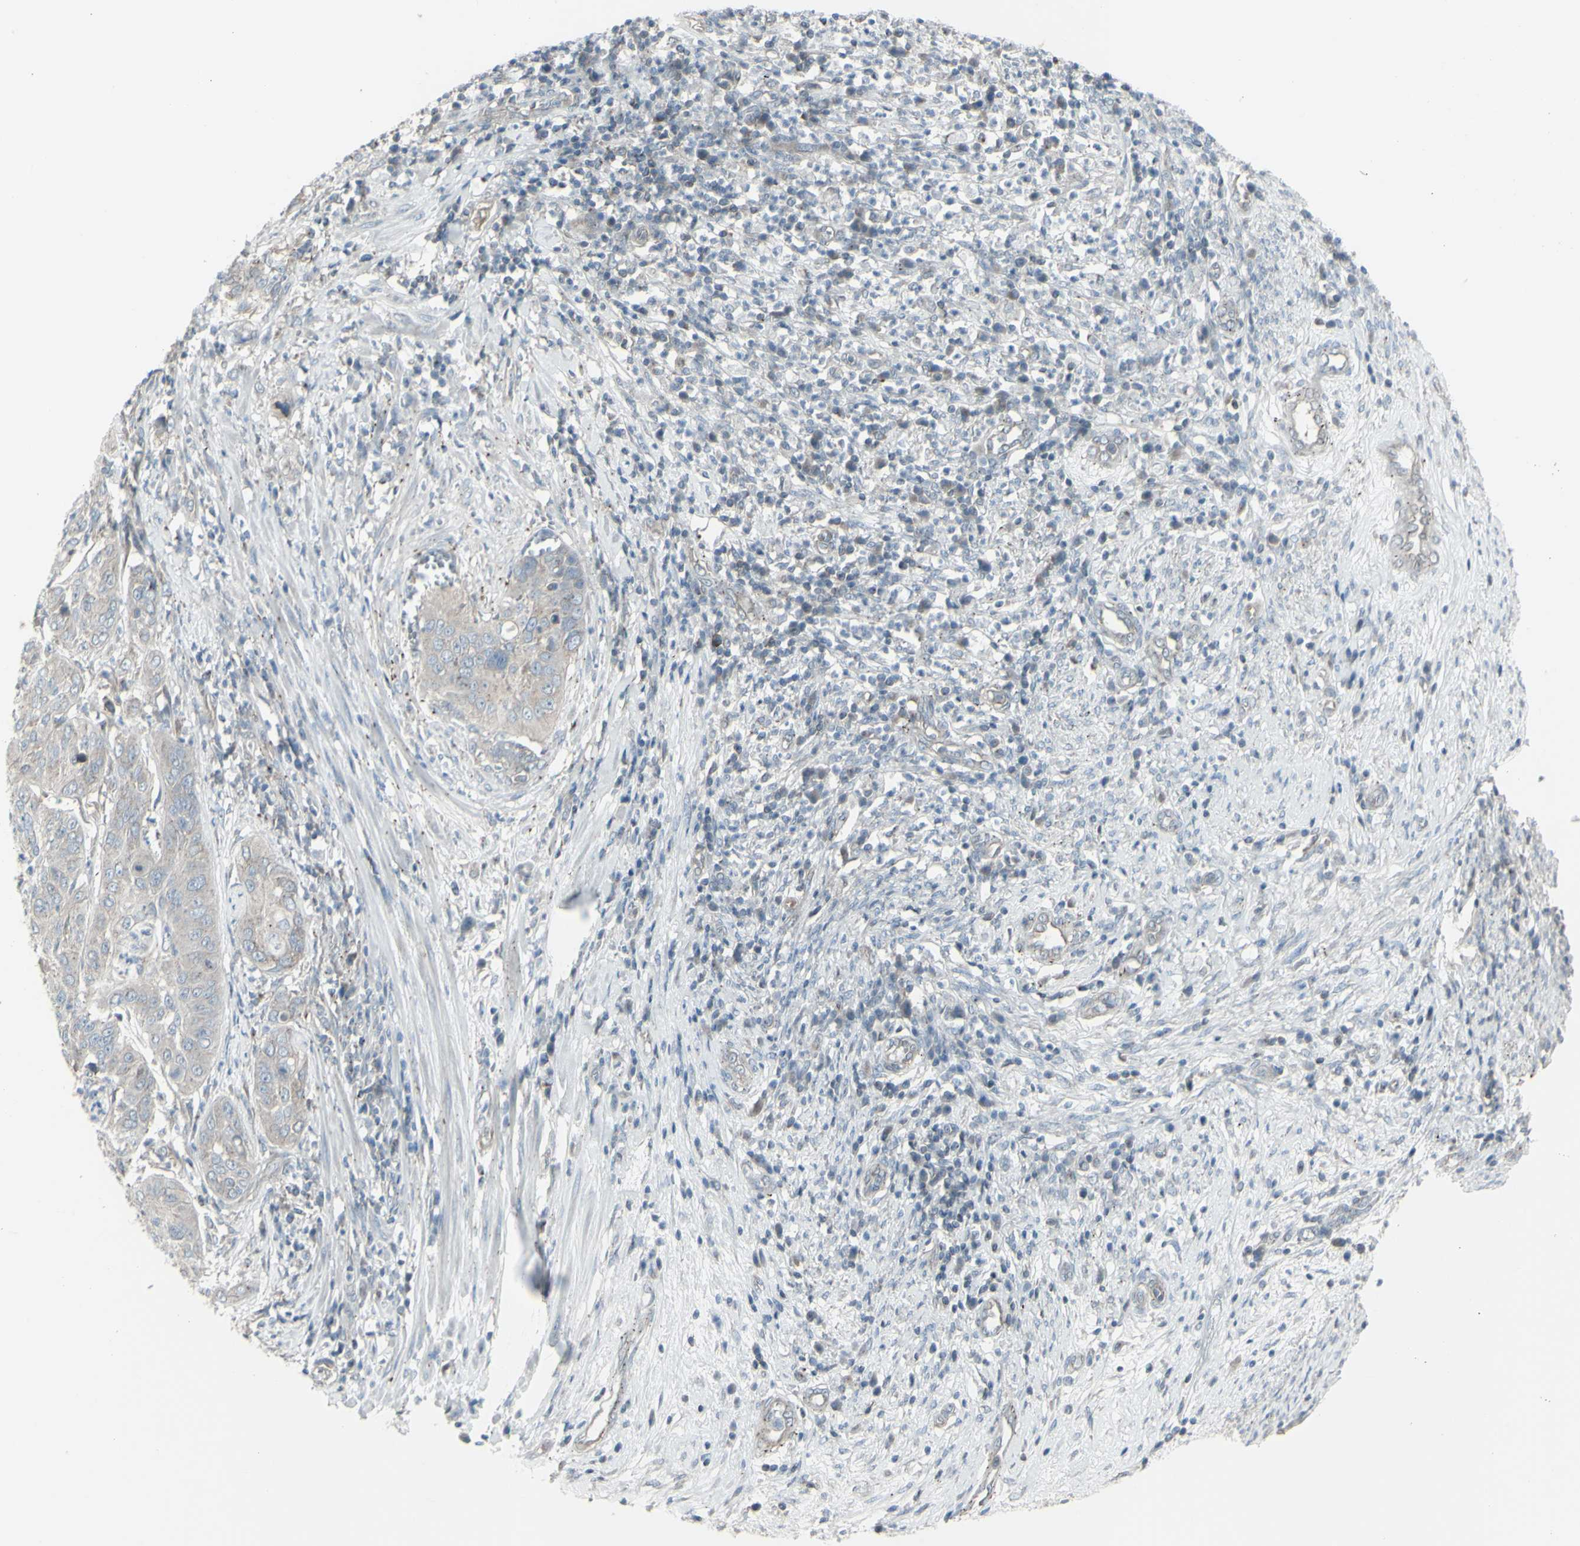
{"staining": {"intensity": "negative", "quantity": "none", "location": "none"}, "tissue": "cervical cancer", "cell_type": "Tumor cells", "image_type": "cancer", "snomed": [{"axis": "morphology", "description": "Normal tissue, NOS"}, {"axis": "morphology", "description": "Squamous cell carcinoma, NOS"}, {"axis": "topography", "description": "Cervix"}], "caption": "IHC of cervical cancer (squamous cell carcinoma) exhibits no positivity in tumor cells.", "gene": "GALNT6", "patient": {"sex": "female", "age": 39}}